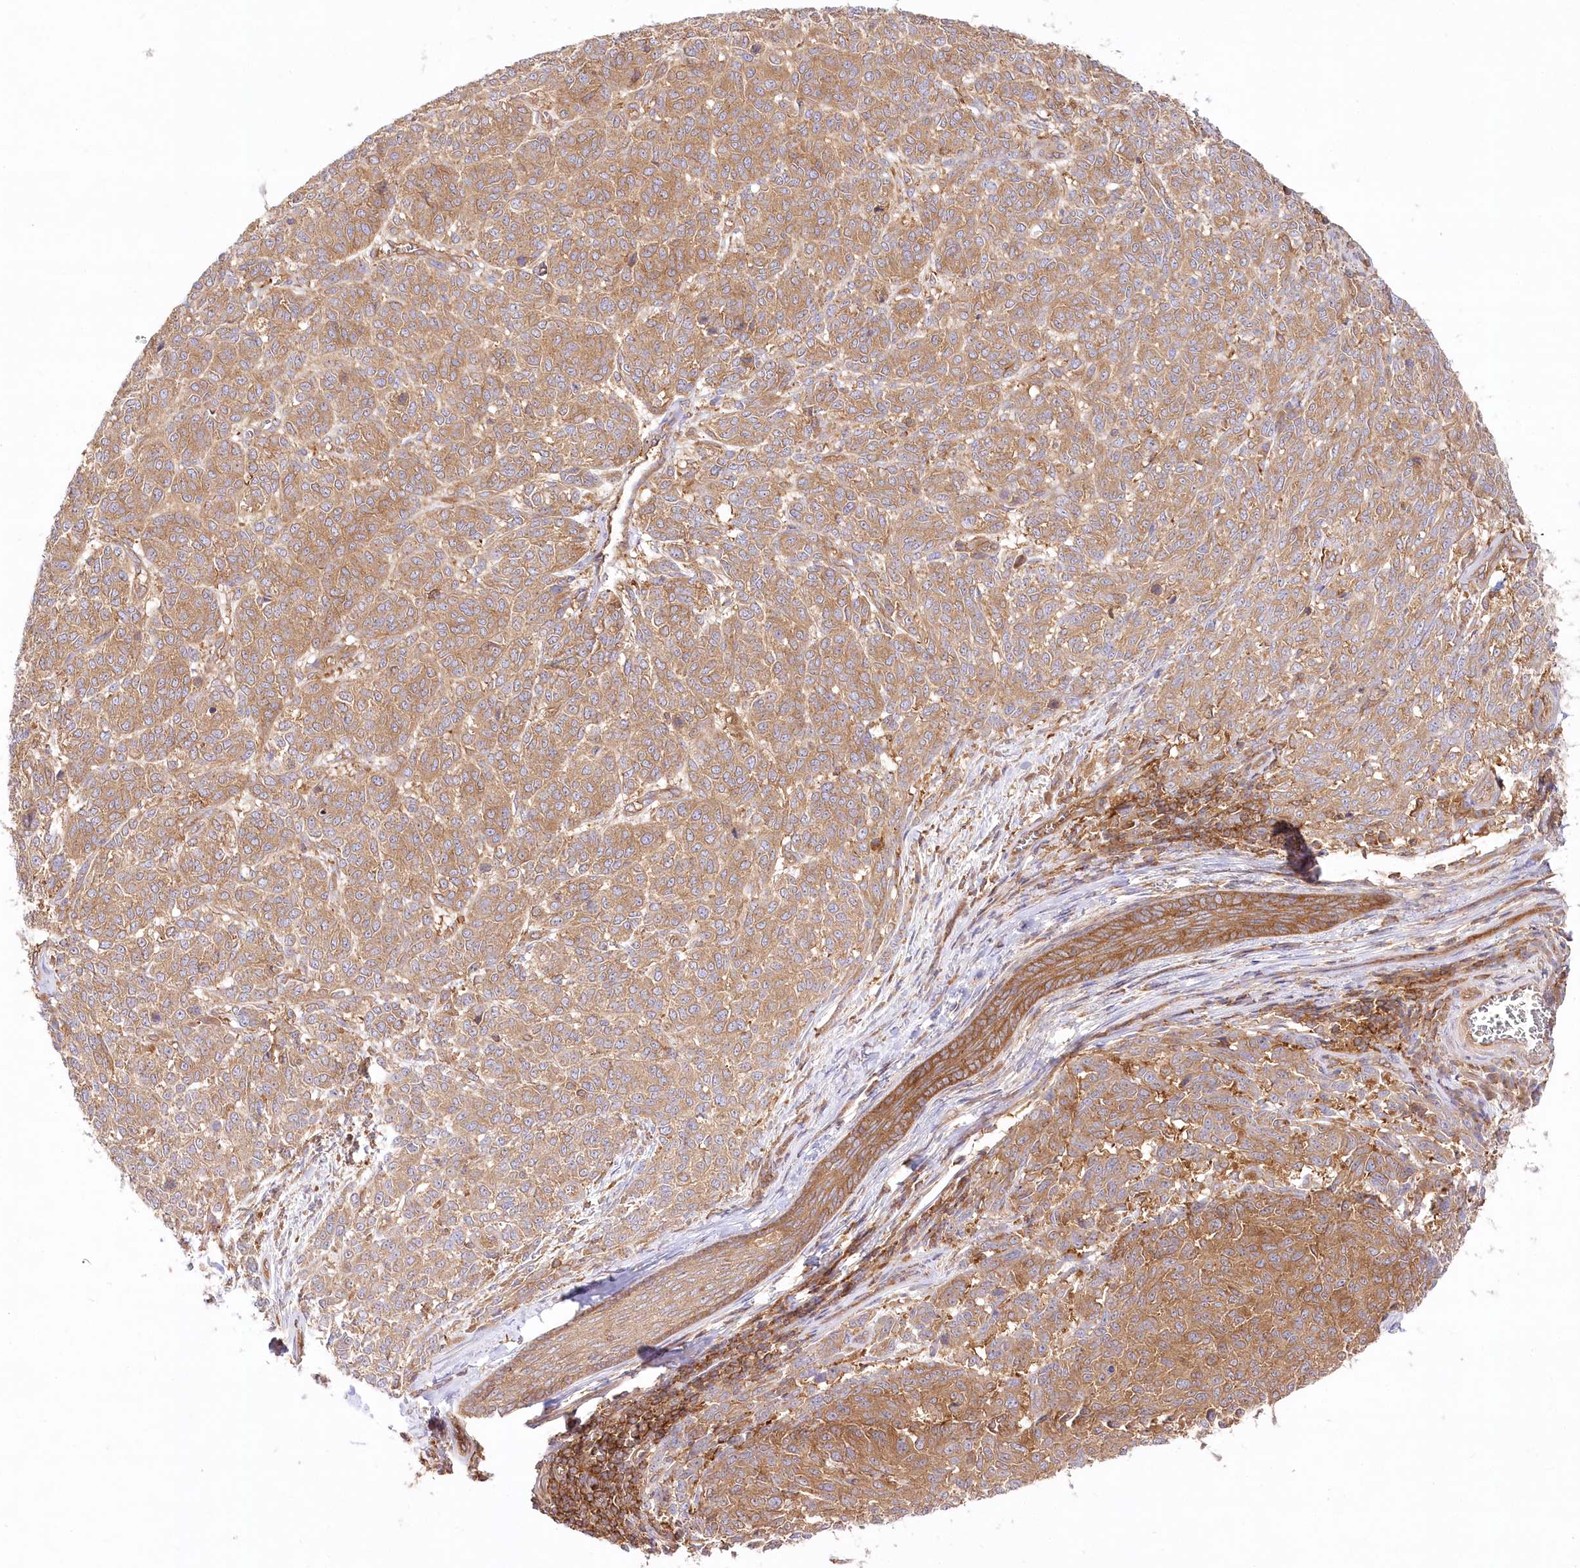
{"staining": {"intensity": "moderate", "quantity": ">75%", "location": "cytoplasmic/membranous"}, "tissue": "melanoma", "cell_type": "Tumor cells", "image_type": "cancer", "snomed": [{"axis": "morphology", "description": "Malignant melanoma, NOS"}, {"axis": "topography", "description": "Skin"}], "caption": "Malignant melanoma stained with immunohistochemistry (IHC) shows moderate cytoplasmic/membranous staining in about >75% of tumor cells. The protein of interest is stained brown, and the nuclei are stained in blue (DAB IHC with brightfield microscopy, high magnification).", "gene": "ABRAXAS2", "patient": {"sex": "male", "age": 49}}